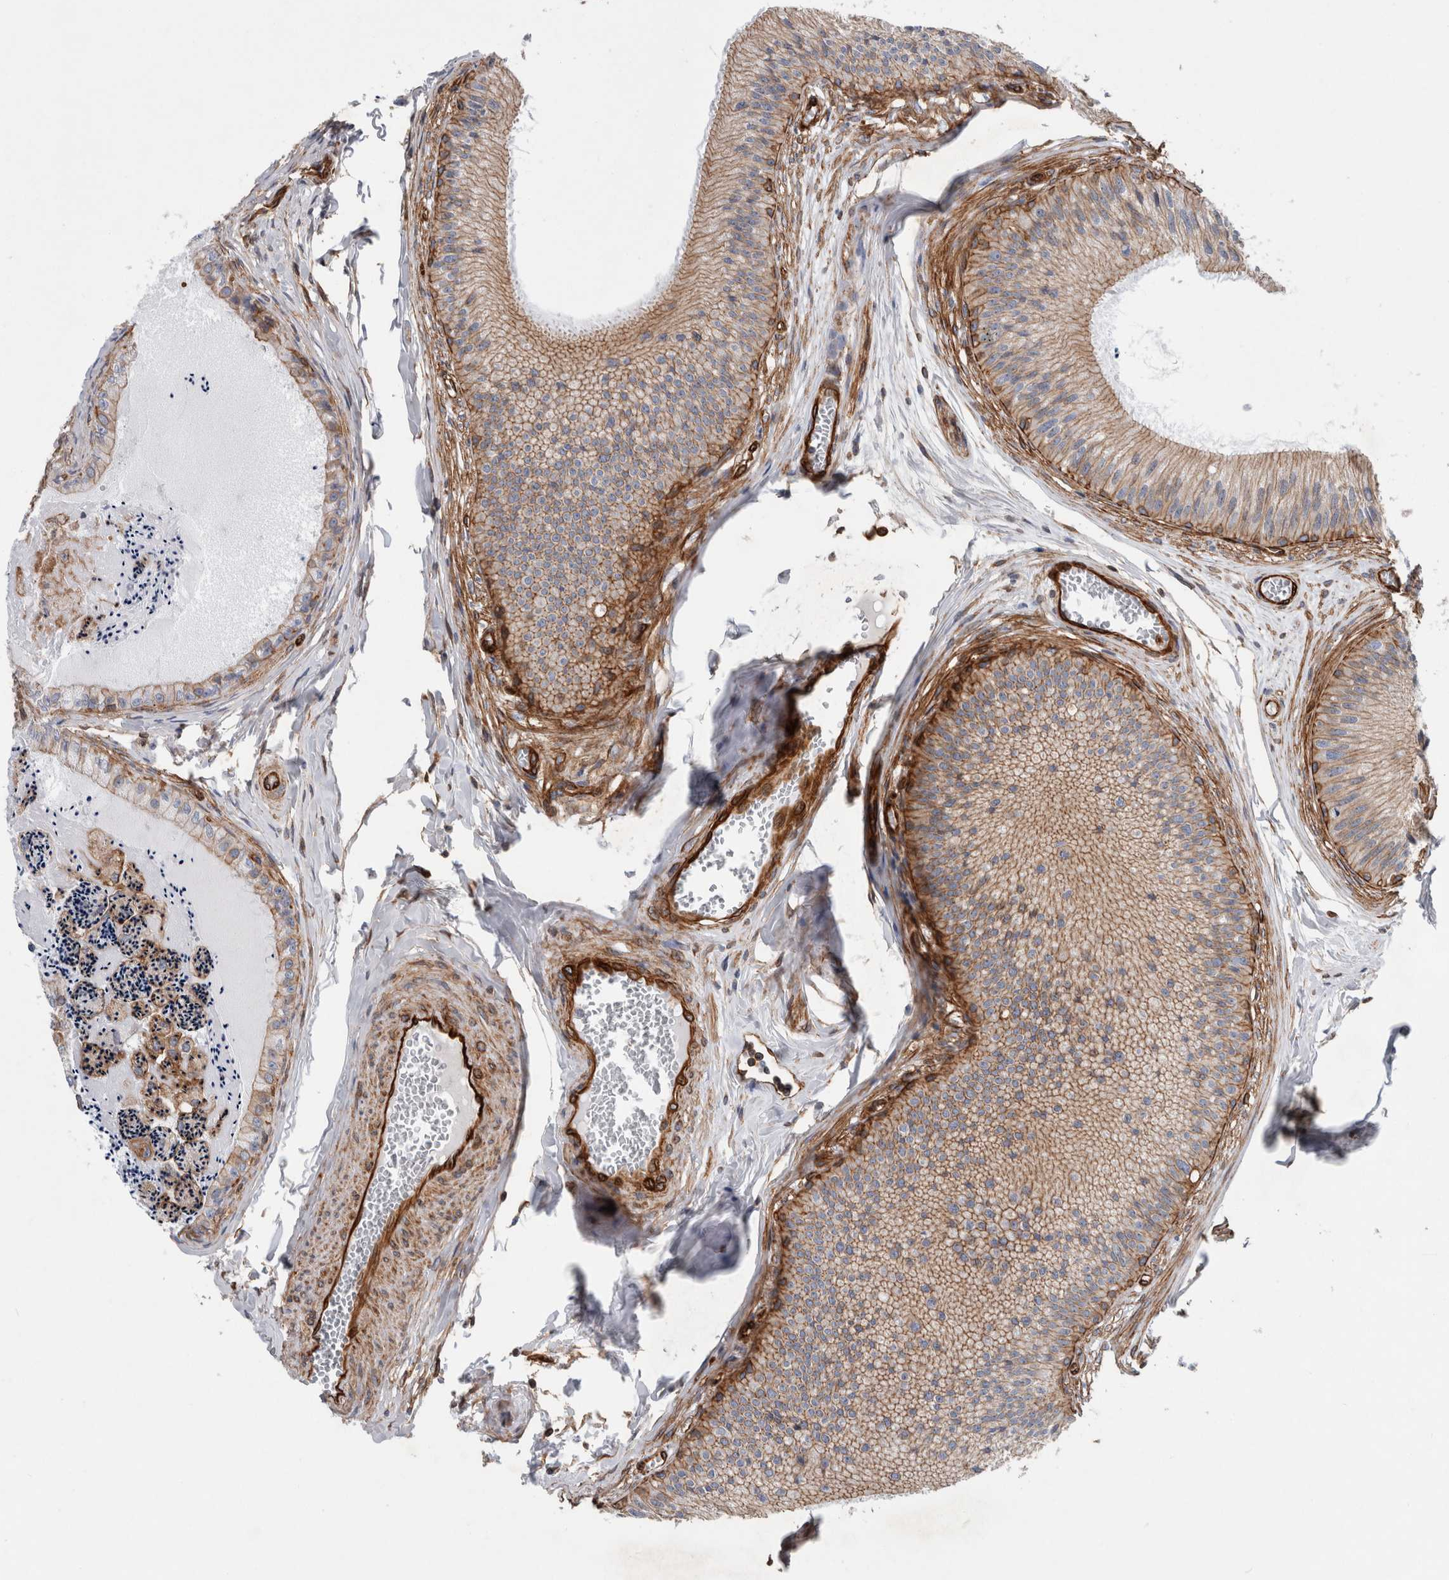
{"staining": {"intensity": "strong", "quantity": ">75%", "location": "cytoplasmic/membranous"}, "tissue": "epididymis", "cell_type": "Glandular cells", "image_type": "normal", "snomed": [{"axis": "morphology", "description": "Normal tissue, NOS"}, {"axis": "topography", "description": "Epididymis"}], "caption": "IHC (DAB) staining of unremarkable human epididymis demonstrates strong cytoplasmic/membranous protein staining in approximately >75% of glandular cells. Nuclei are stained in blue.", "gene": "PLEC", "patient": {"sex": "male", "age": 31}}